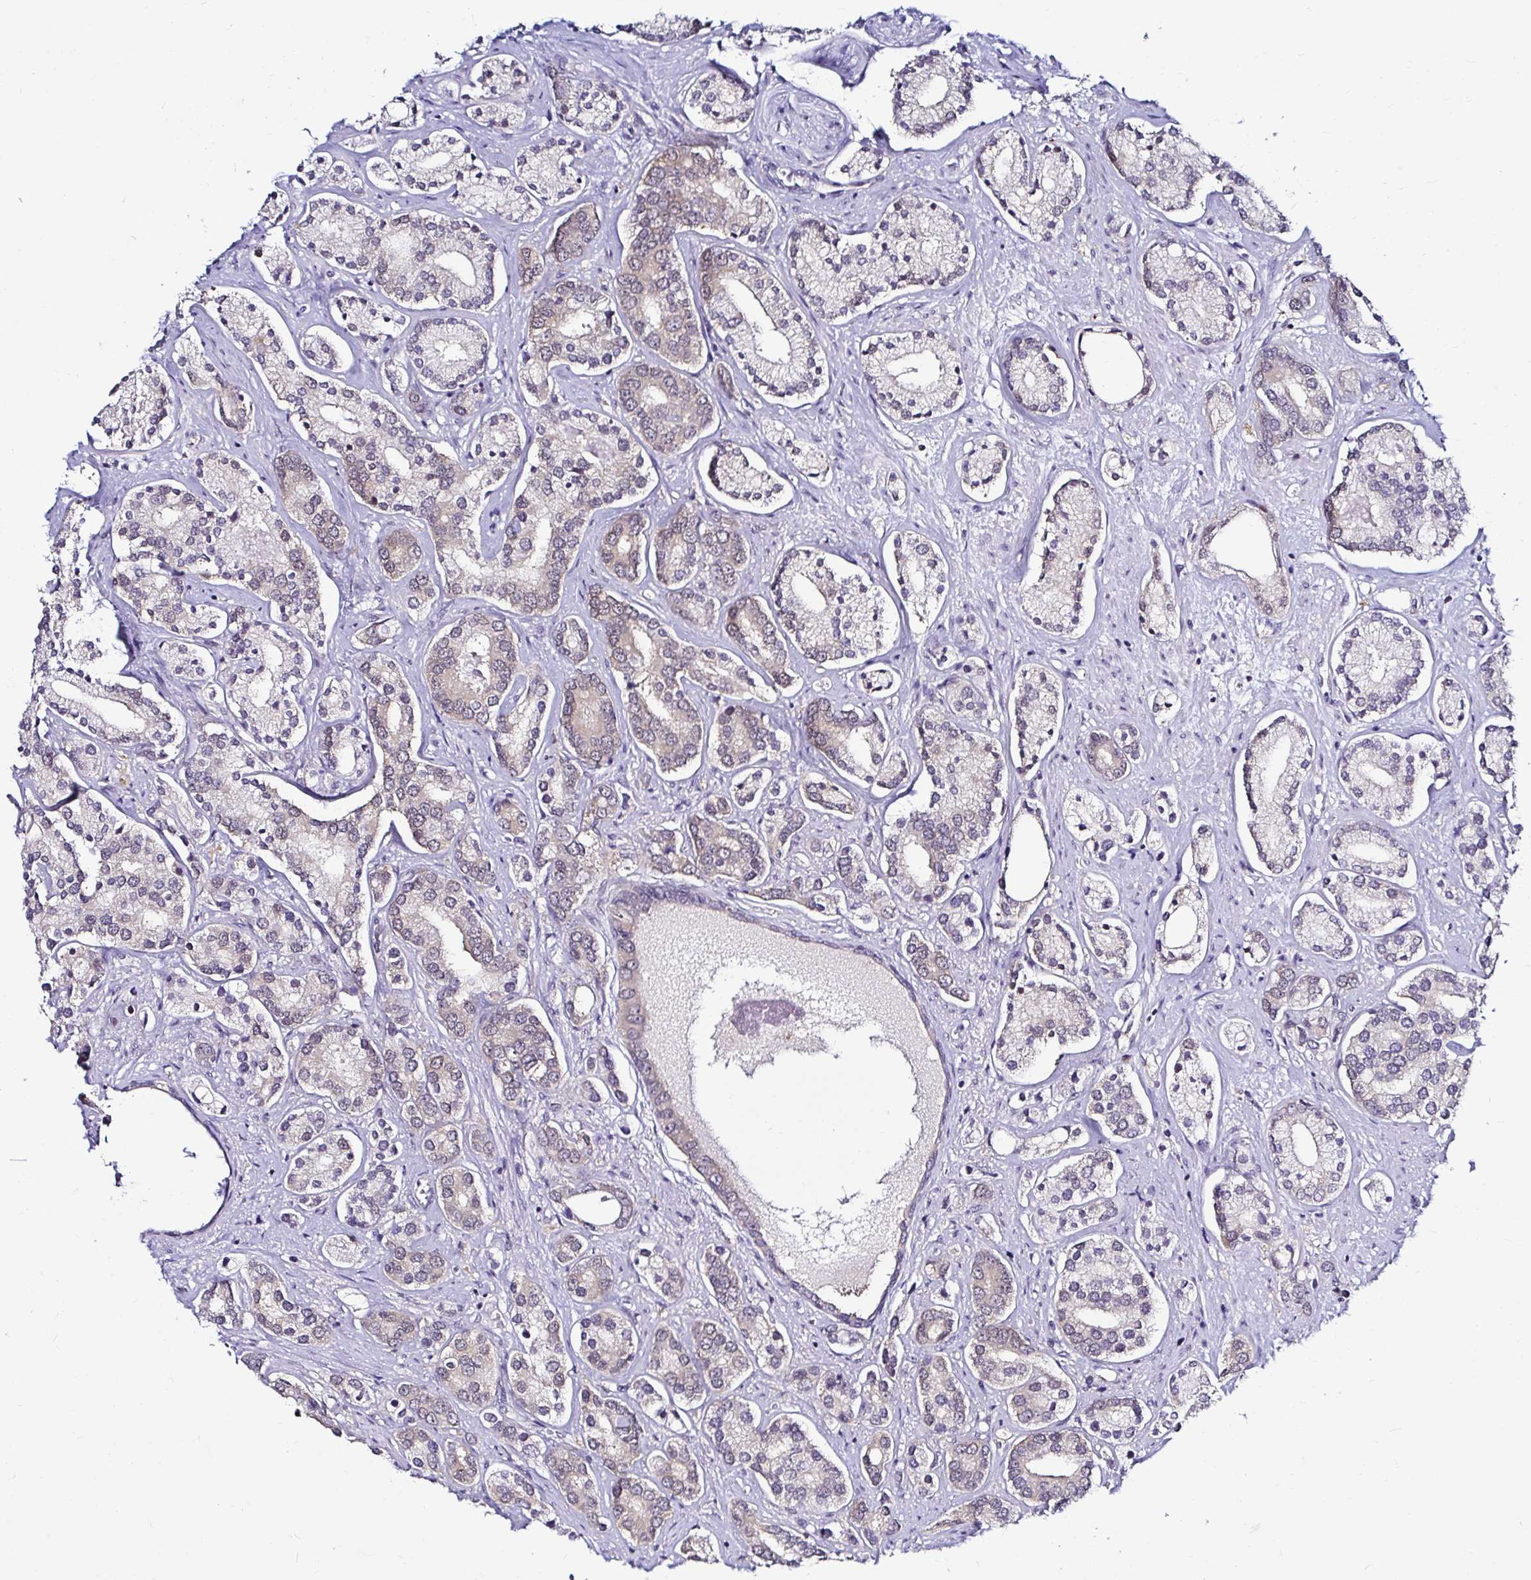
{"staining": {"intensity": "weak", "quantity": "<25%", "location": "nuclear"}, "tissue": "prostate cancer", "cell_type": "Tumor cells", "image_type": "cancer", "snomed": [{"axis": "morphology", "description": "Adenocarcinoma, High grade"}, {"axis": "topography", "description": "Prostate"}], "caption": "This is an IHC histopathology image of prostate cancer (high-grade adenocarcinoma). There is no staining in tumor cells.", "gene": "PSMD3", "patient": {"sex": "male", "age": 58}}